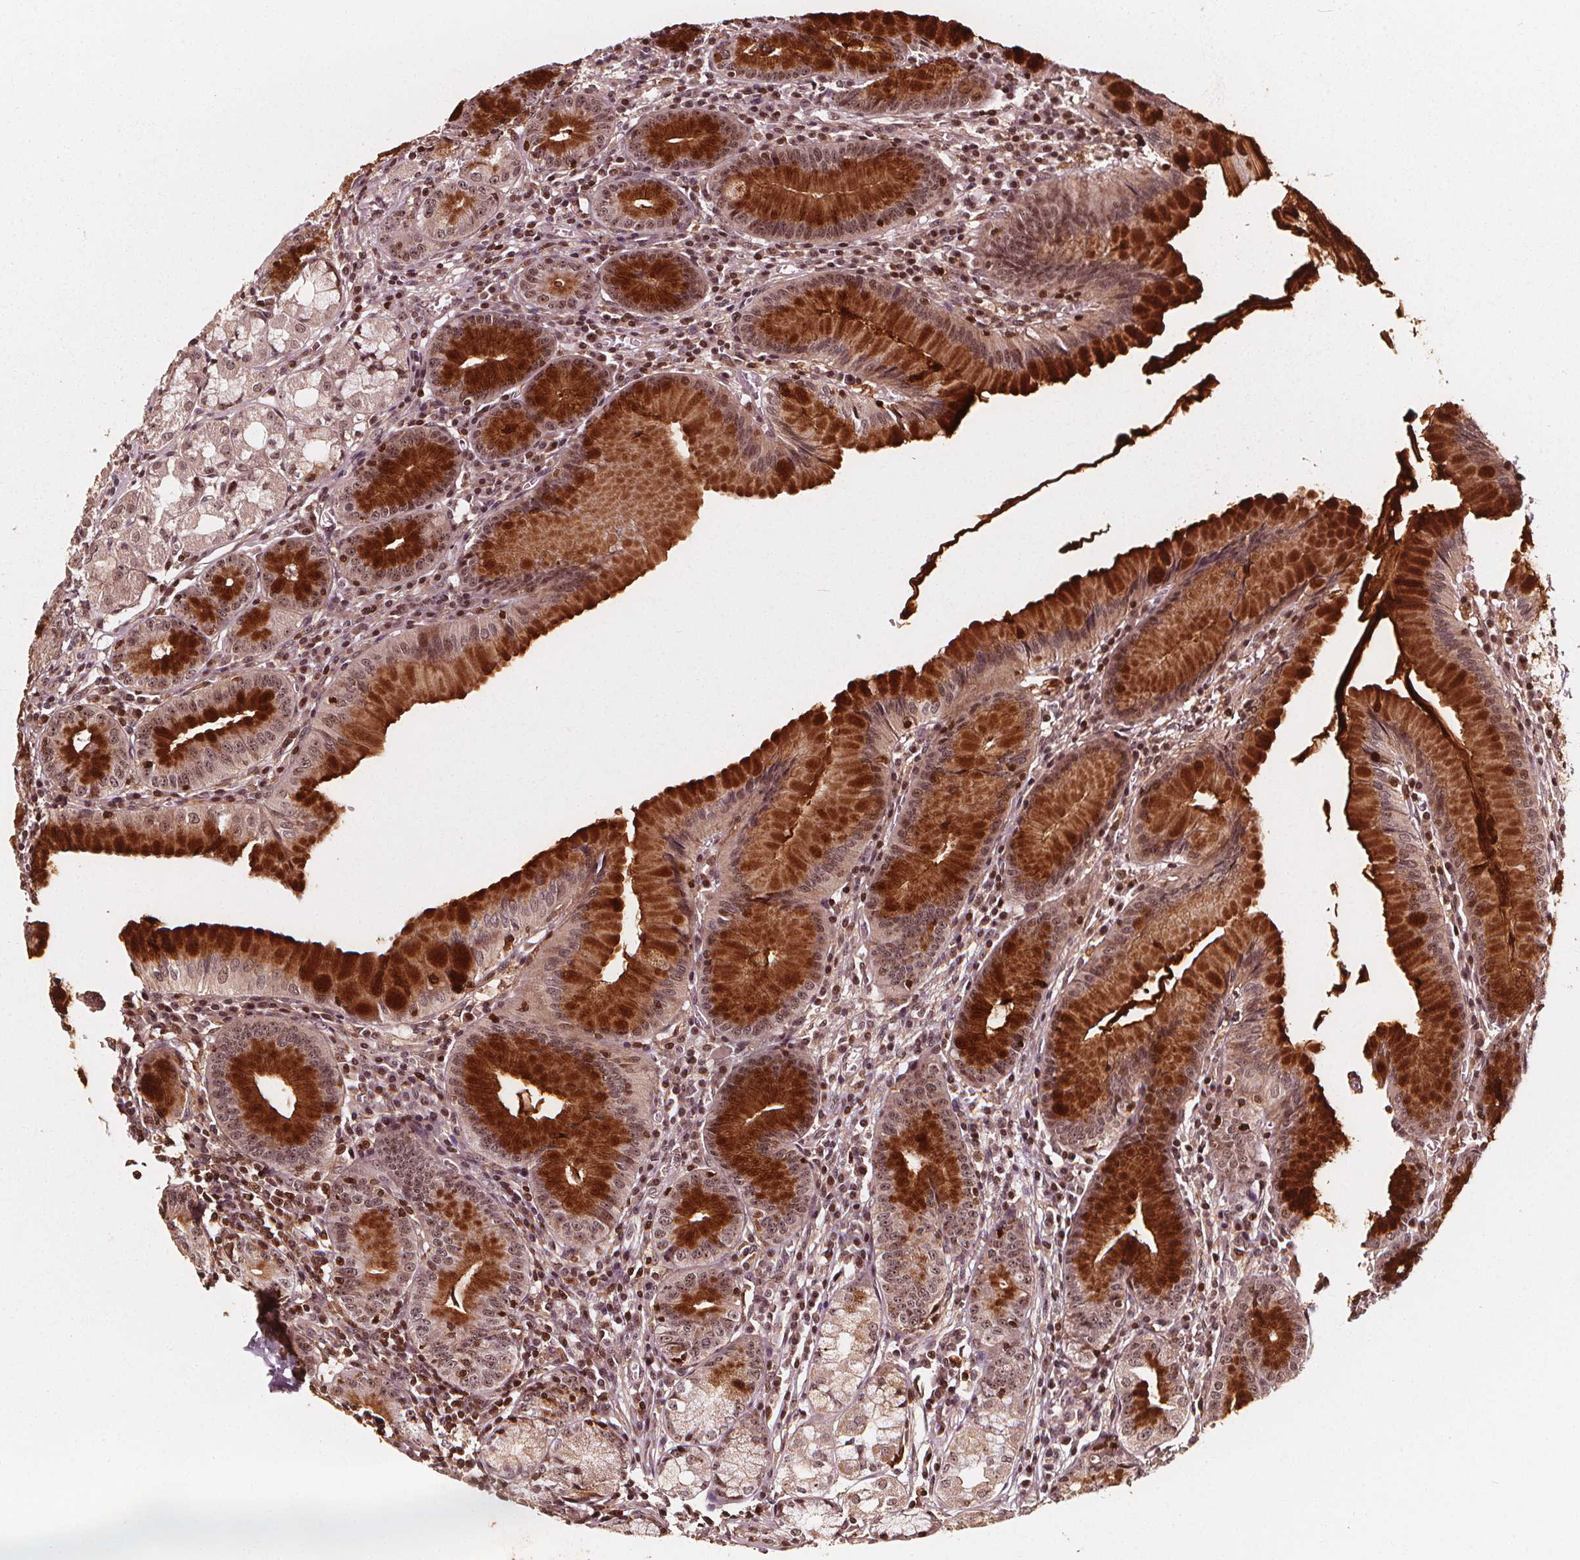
{"staining": {"intensity": "strong", "quantity": ">75%", "location": "cytoplasmic/membranous,nuclear"}, "tissue": "stomach", "cell_type": "Glandular cells", "image_type": "normal", "snomed": [{"axis": "morphology", "description": "Normal tissue, NOS"}, {"axis": "topography", "description": "Stomach"}], "caption": "About >75% of glandular cells in unremarkable stomach show strong cytoplasmic/membranous,nuclear protein expression as visualized by brown immunohistochemical staining.", "gene": "EXOSC9", "patient": {"sex": "male", "age": 55}}